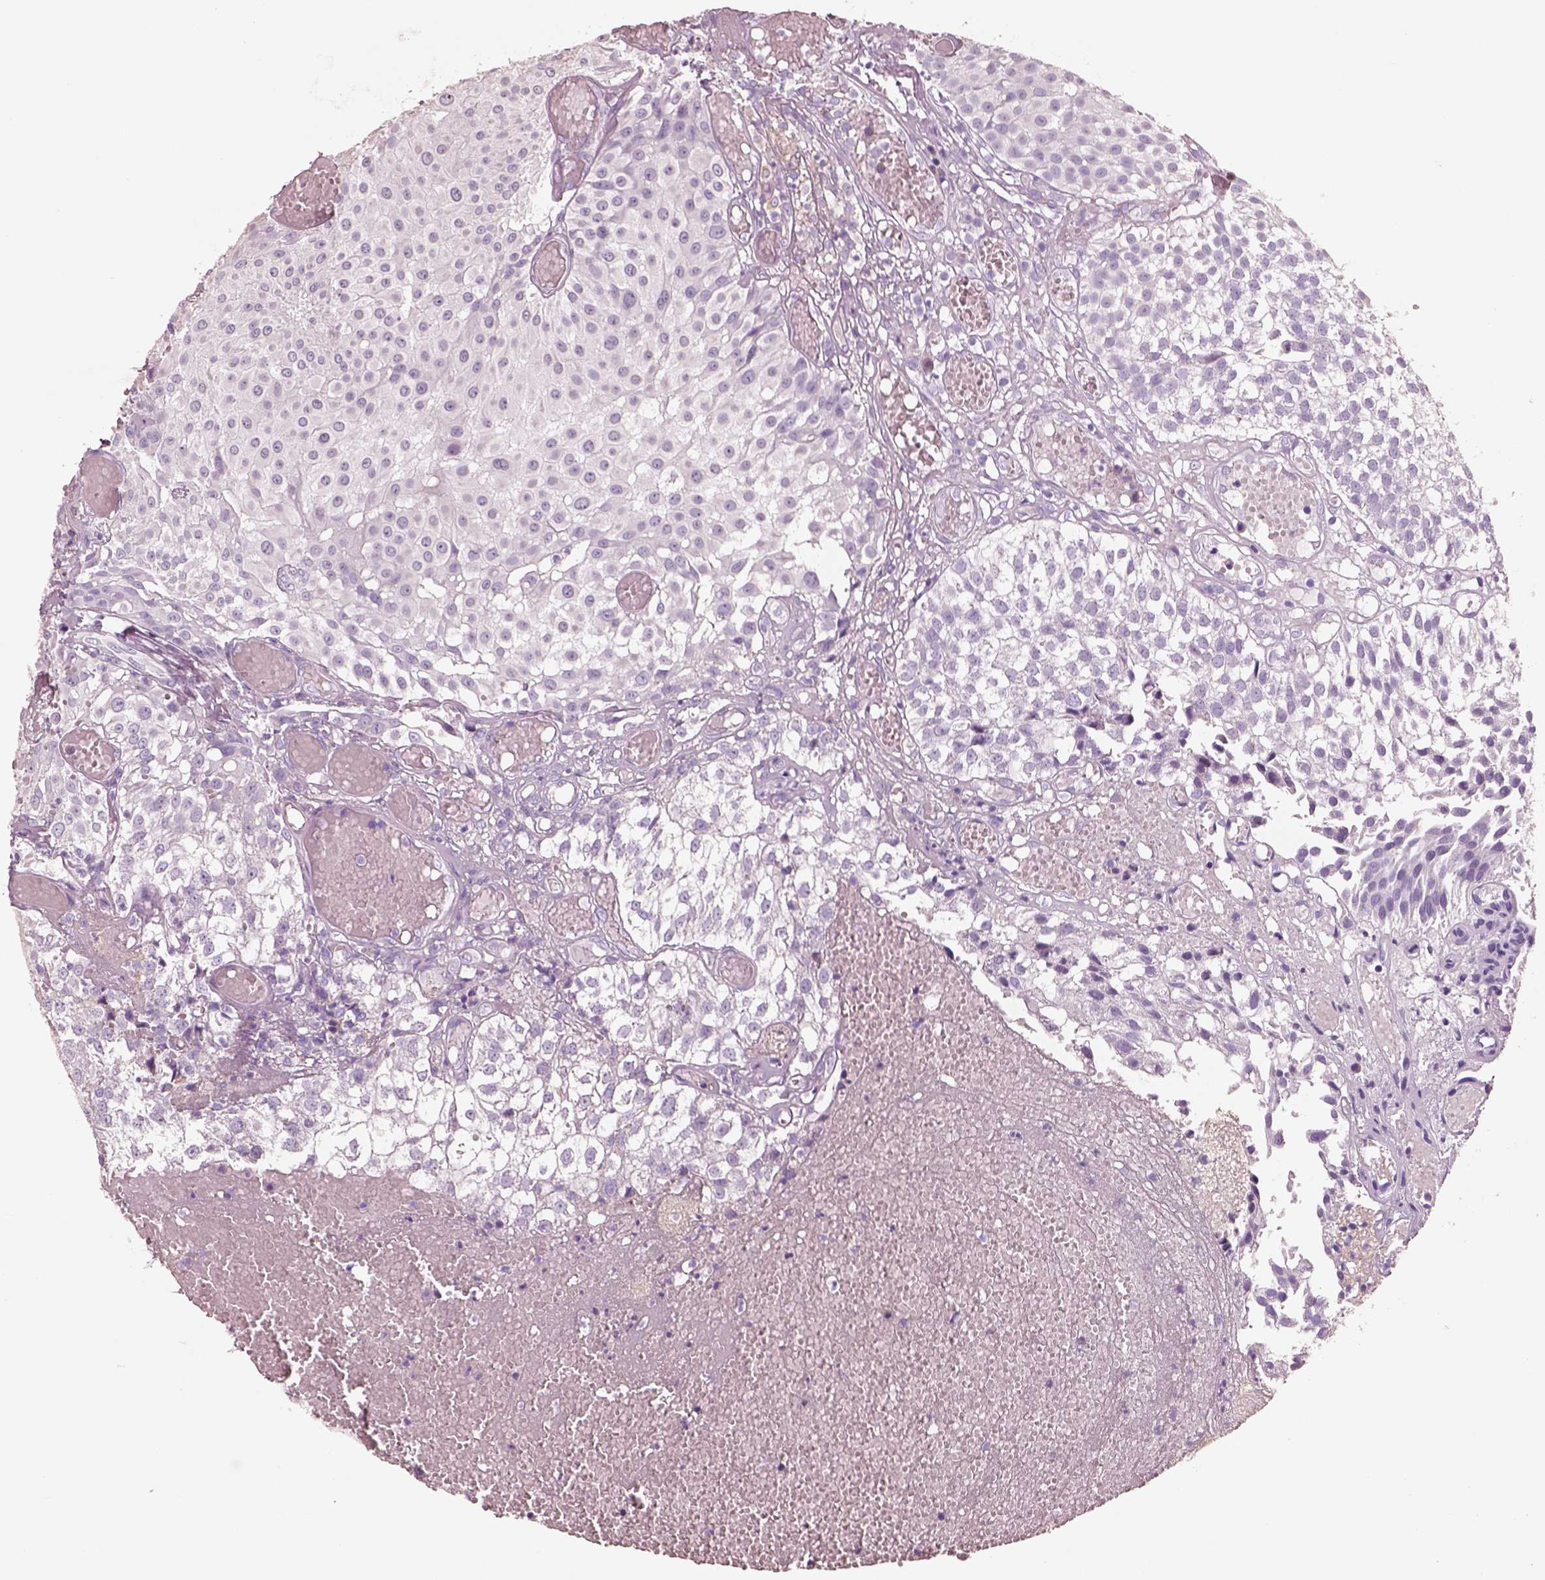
{"staining": {"intensity": "negative", "quantity": "none", "location": "none"}, "tissue": "urothelial cancer", "cell_type": "Tumor cells", "image_type": "cancer", "snomed": [{"axis": "morphology", "description": "Urothelial carcinoma, Low grade"}, {"axis": "topography", "description": "Urinary bladder"}], "caption": "IHC image of human urothelial cancer stained for a protein (brown), which exhibits no staining in tumor cells.", "gene": "PNOC", "patient": {"sex": "male", "age": 79}}